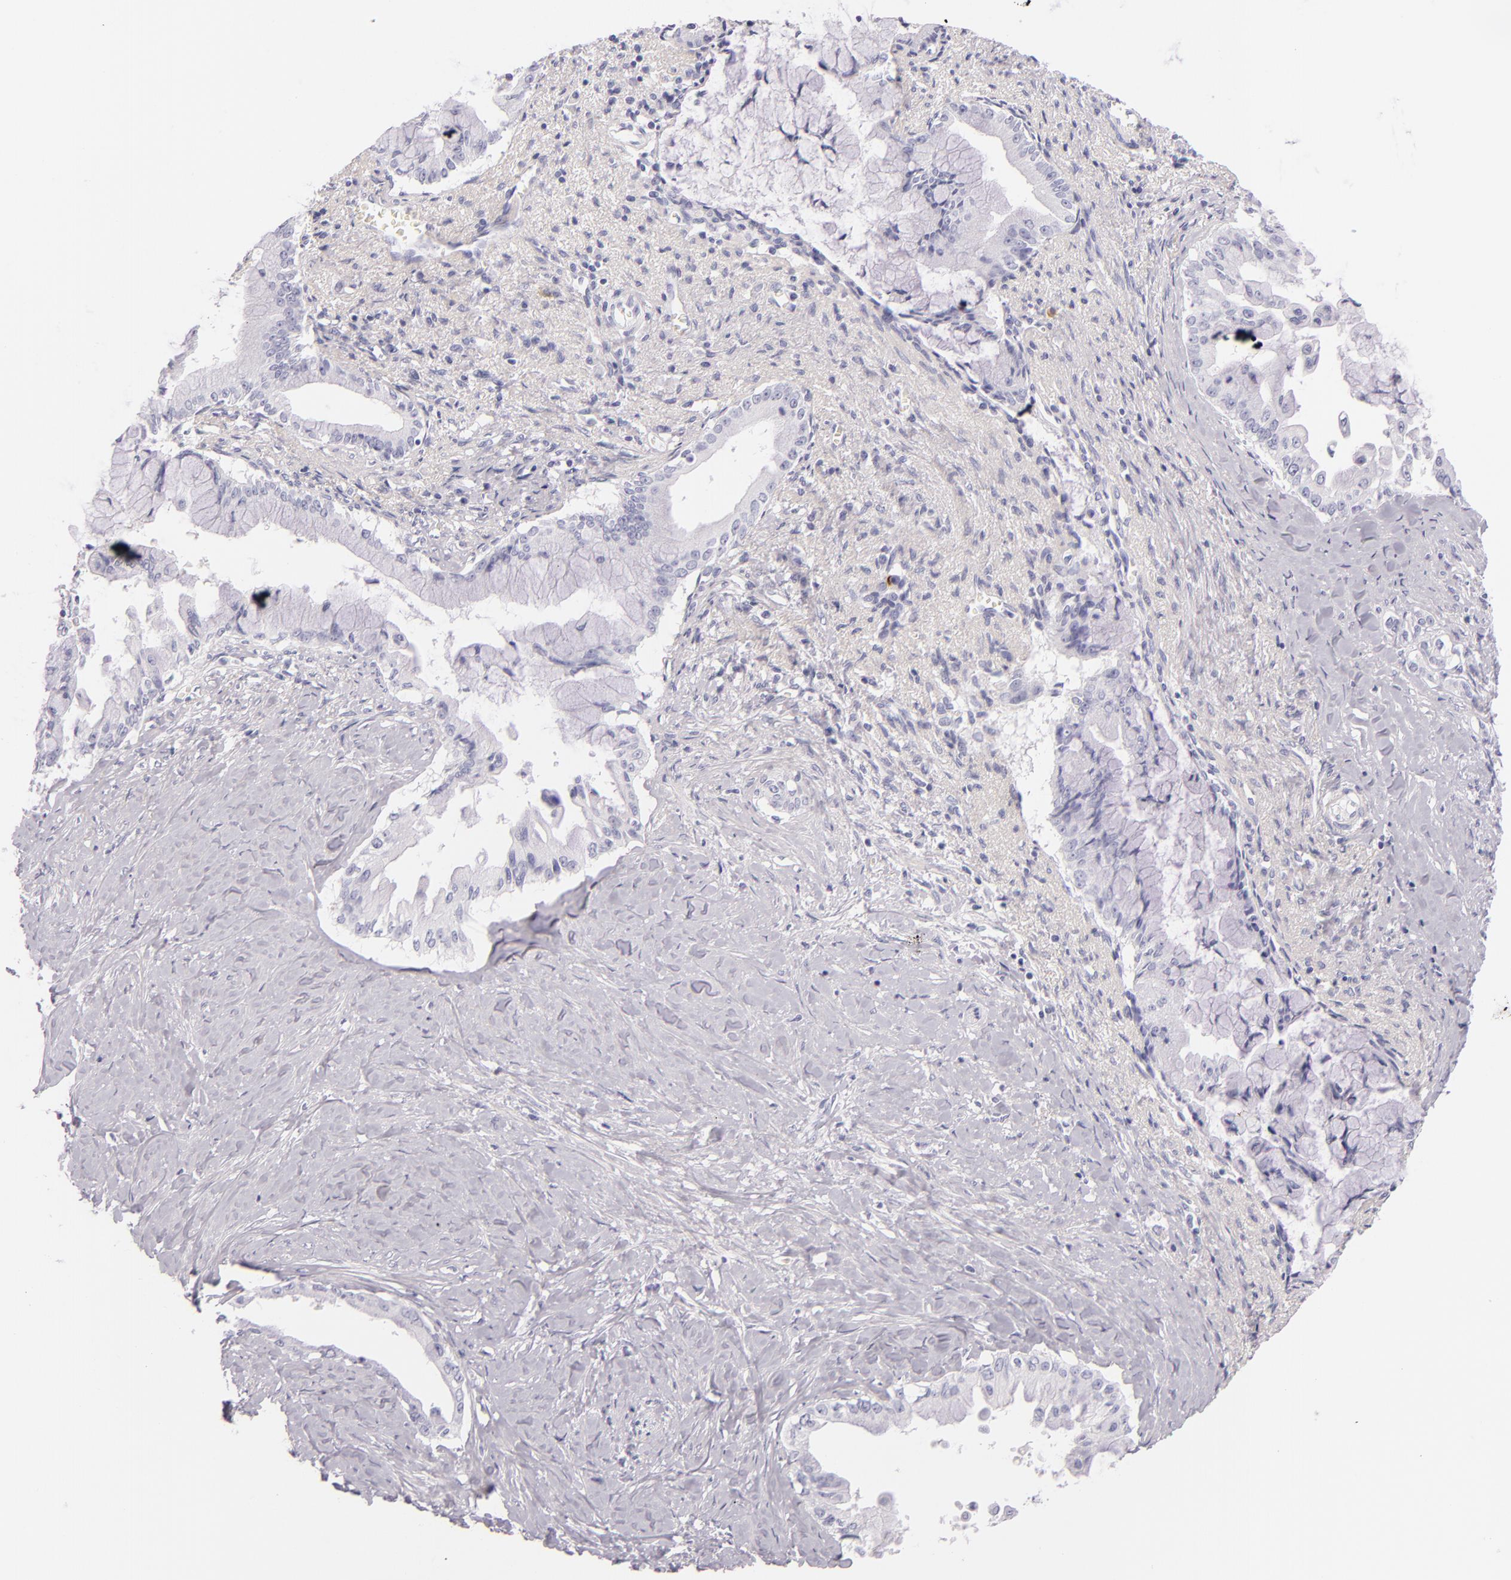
{"staining": {"intensity": "negative", "quantity": "none", "location": "none"}, "tissue": "pancreatic cancer", "cell_type": "Tumor cells", "image_type": "cancer", "snomed": [{"axis": "morphology", "description": "Adenocarcinoma, NOS"}, {"axis": "topography", "description": "Pancreas"}], "caption": "Immunohistochemistry (IHC) photomicrograph of neoplastic tissue: pancreatic cancer stained with DAB (3,3'-diaminobenzidine) shows no significant protein expression in tumor cells. Nuclei are stained in blue.", "gene": "INA", "patient": {"sex": "male", "age": 59}}